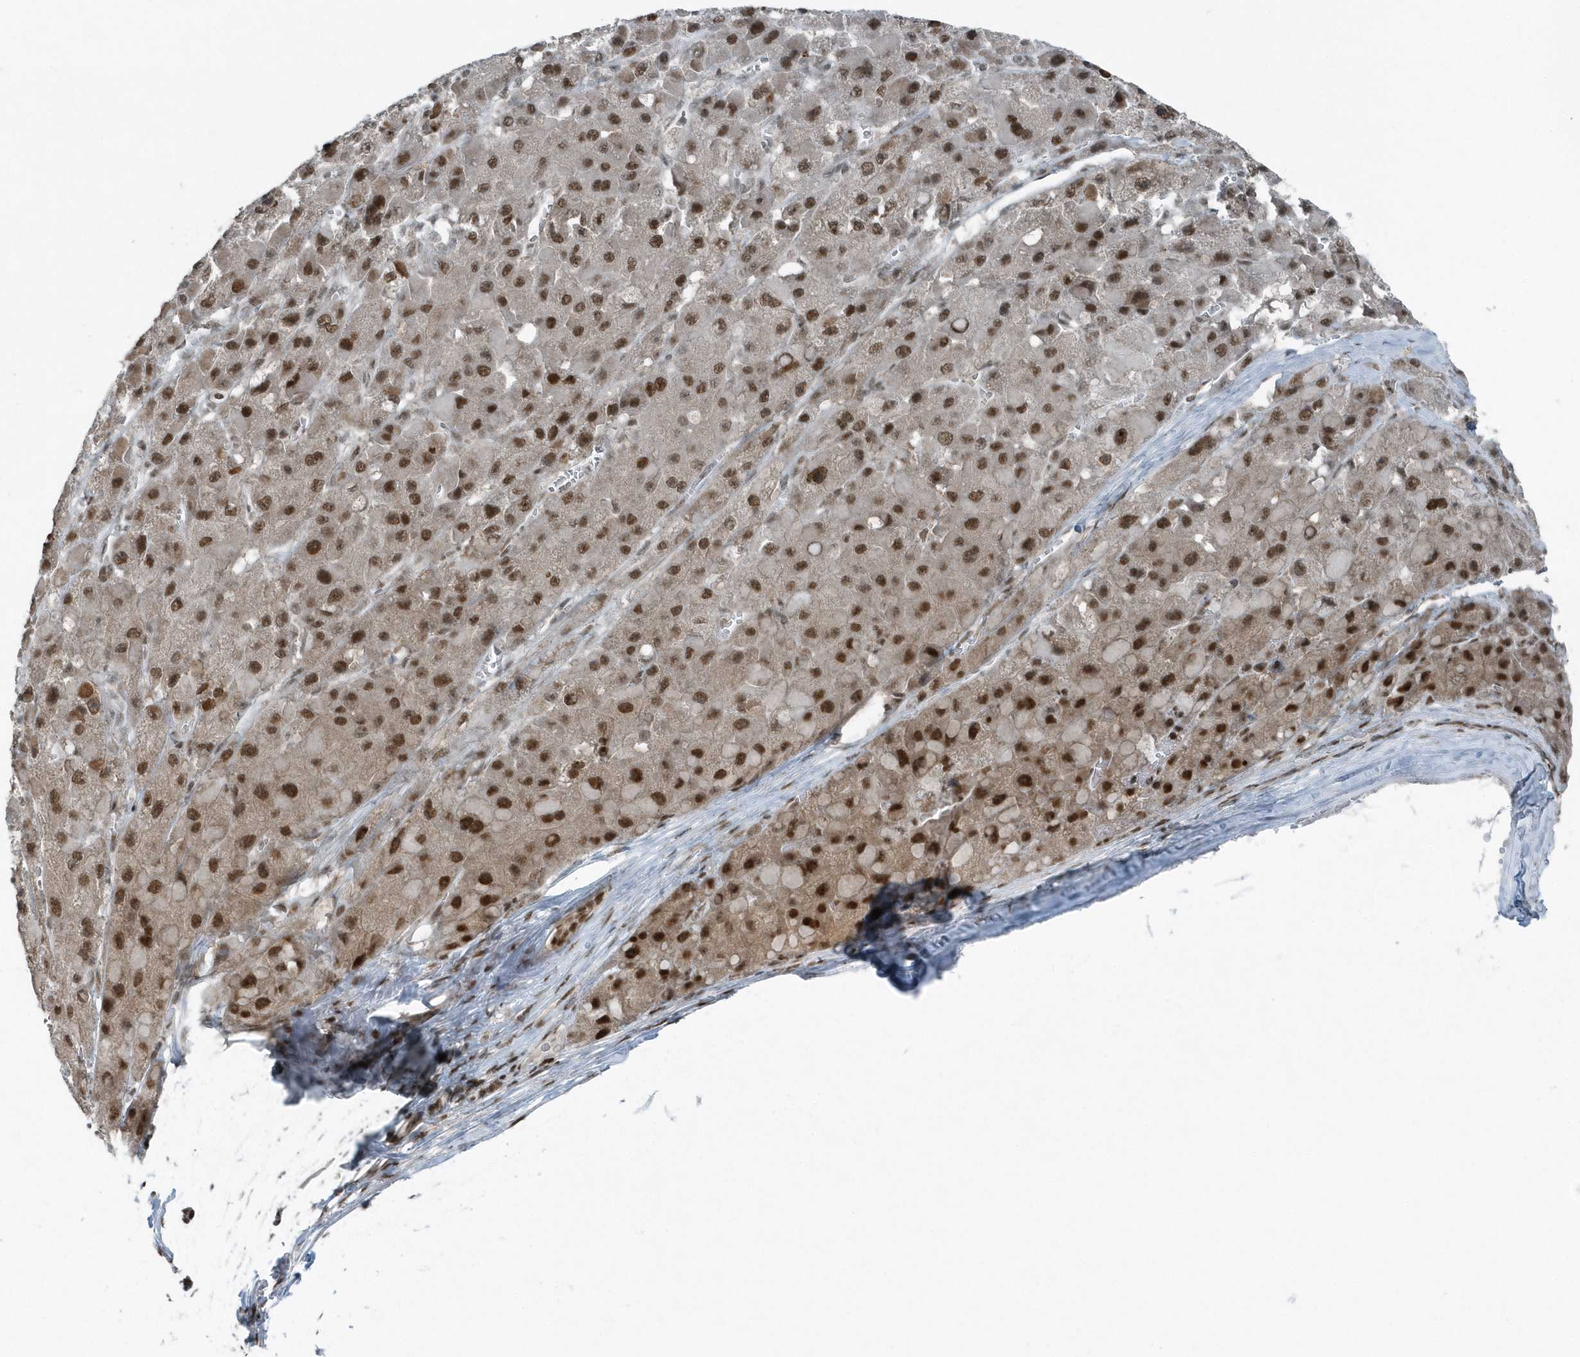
{"staining": {"intensity": "moderate", "quantity": ">75%", "location": "cytoplasmic/membranous,nuclear"}, "tissue": "liver cancer", "cell_type": "Tumor cells", "image_type": "cancer", "snomed": [{"axis": "morphology", "description": "Carcinoma, Hepatocellular, NOS"}, {"axis": "topography", "description": "Liver"}], "caption": "Liver cancer tissue reveals moderate cytoplasmic/membranous and nuclear expression in approximately >75% of tumor cells, visualized by immunohistochemistry.", "gene": "YTHDC1", "patient": {"sex": "female", "age": 73}}